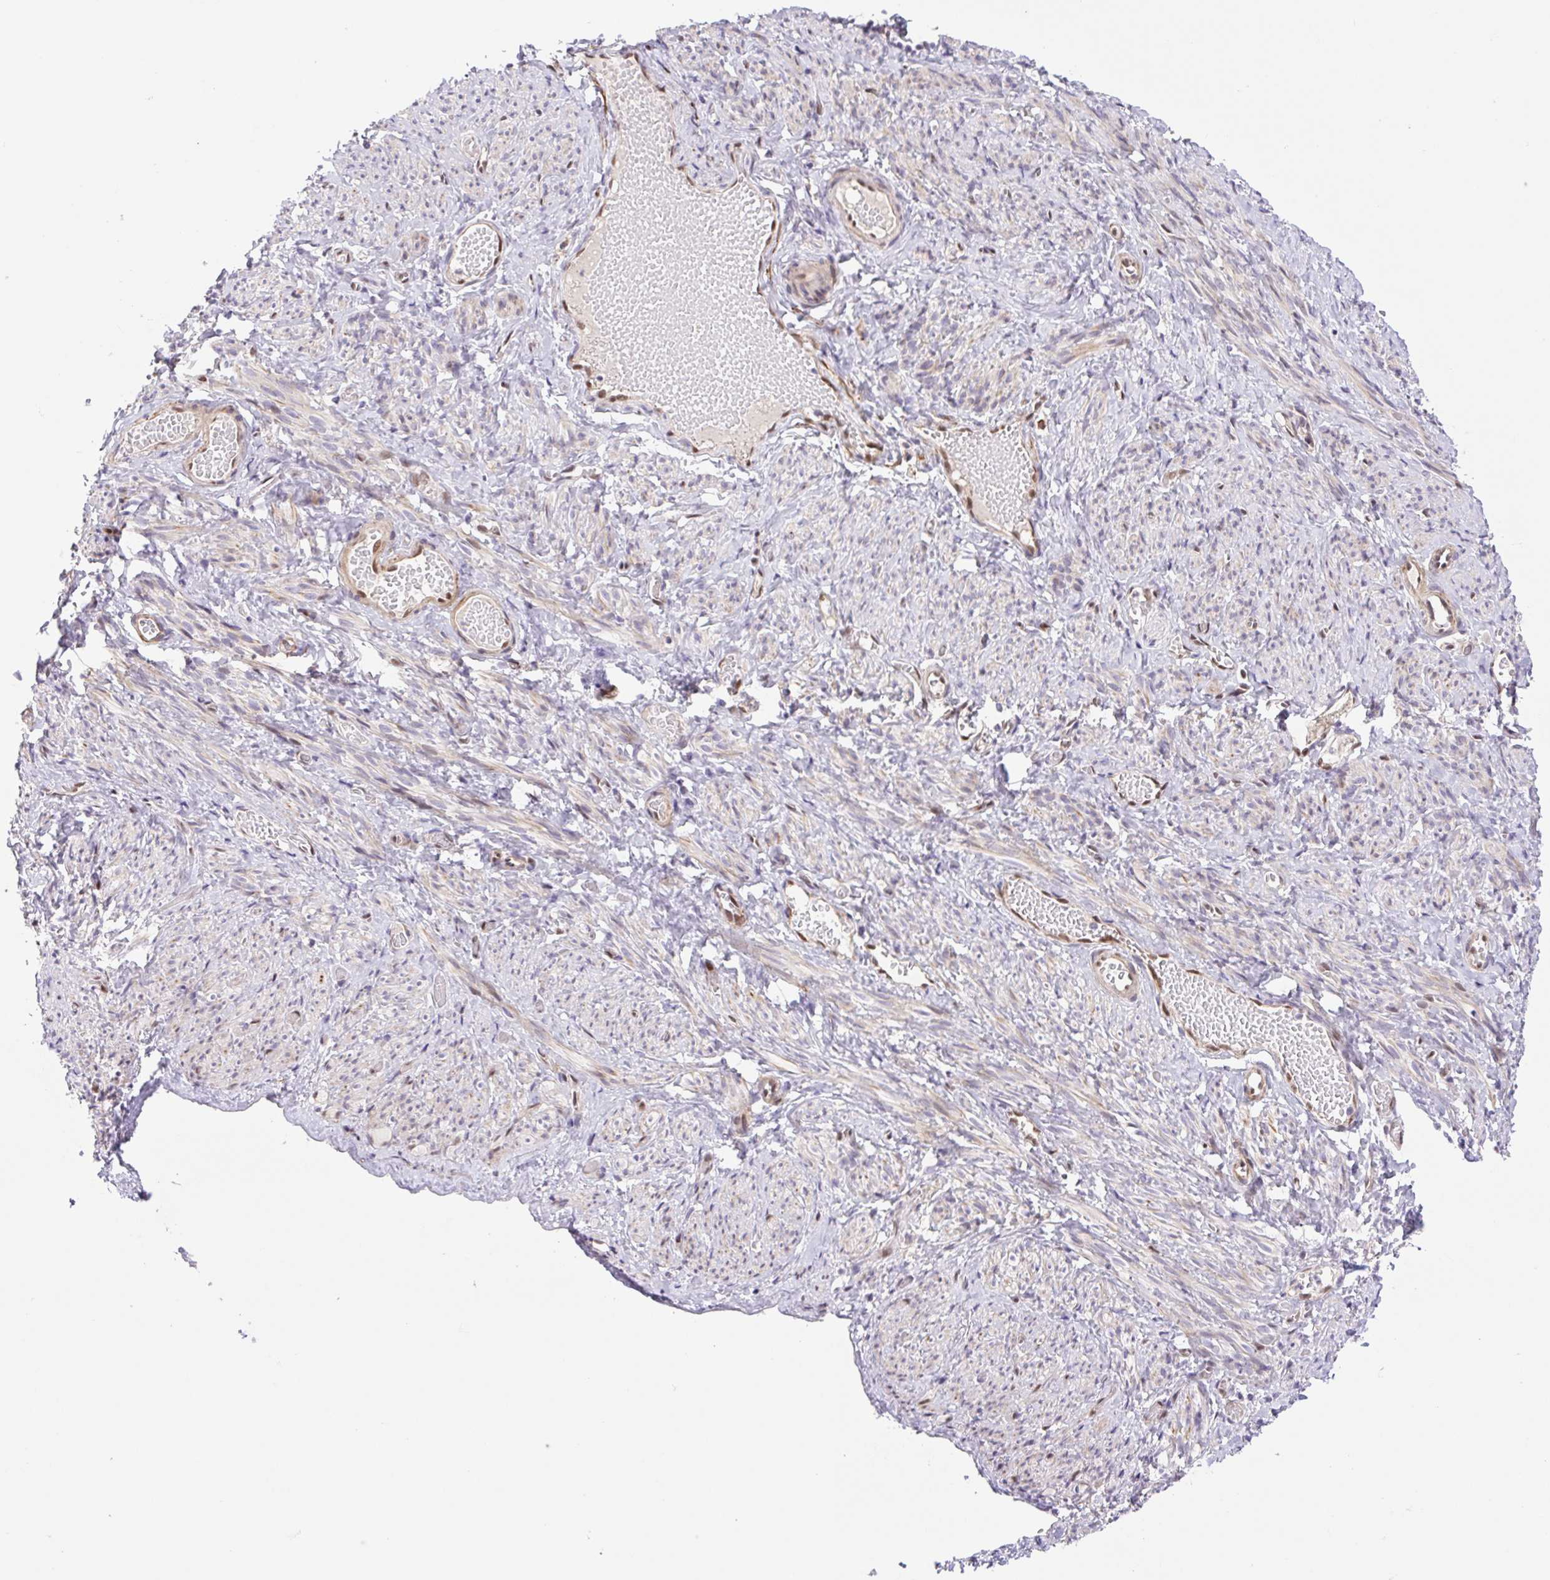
{"staining": {"intensity": "moderate", "quantity": "25%-75%", "location": "cytoplasmic/membranous"}, "tissue": "smooth muscle", "cell_type": "Smooth muscle cells", "image_type": "normal", "snomed": [{"axis": "morphology", "description": "Normal tissue, NOS"}, {"axis": "topography", "description": "Smooth muscle"}], "caption": "Protein expression analysis of normal smooth muscle exhibits moderate cytoplasmic/membranous staining in approximately 25%-75% of smooth muscle cells.", "gene": "ERG", "patient": {"sex": "female", "age": 65}}